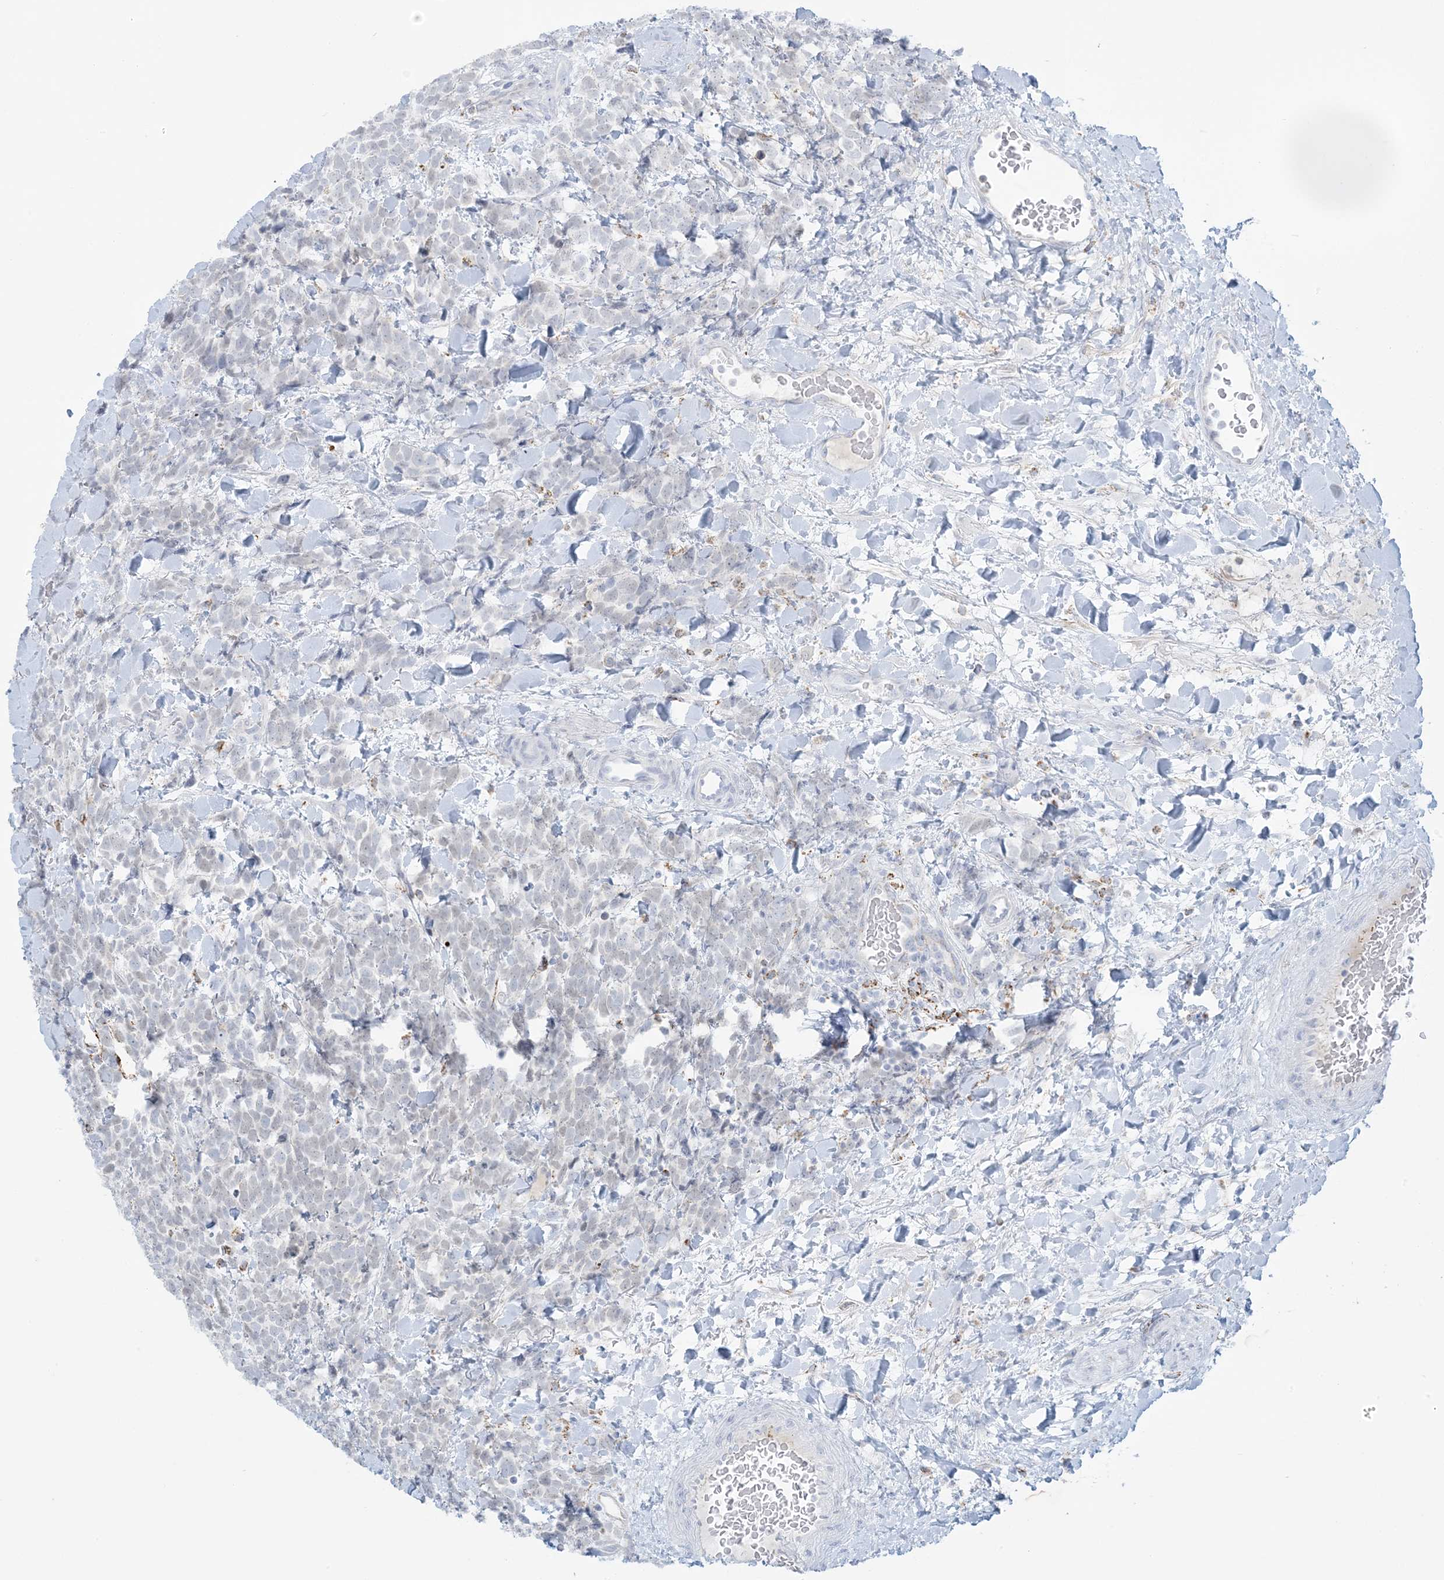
{"staining": {"intensity": "weak", "quantity": "<25%", "location": "nuclear"}, "tissue": "urothelial cancer", "cell_type": "Tumor cells", "image_type": "cancer", "snomed": [{"axis": "morphology", "description": "Urothelial carcinoma, High grade"}, {"axis": "topography", "description": "Urinary bladder"}], "caption": "Urothelial carcinoma (high-grade) was stained to show a protein in brown. There is no significant staining in tumor cells.", "gene": "ZDHHC4", "patient": {"sex": "female", "age": 82}}